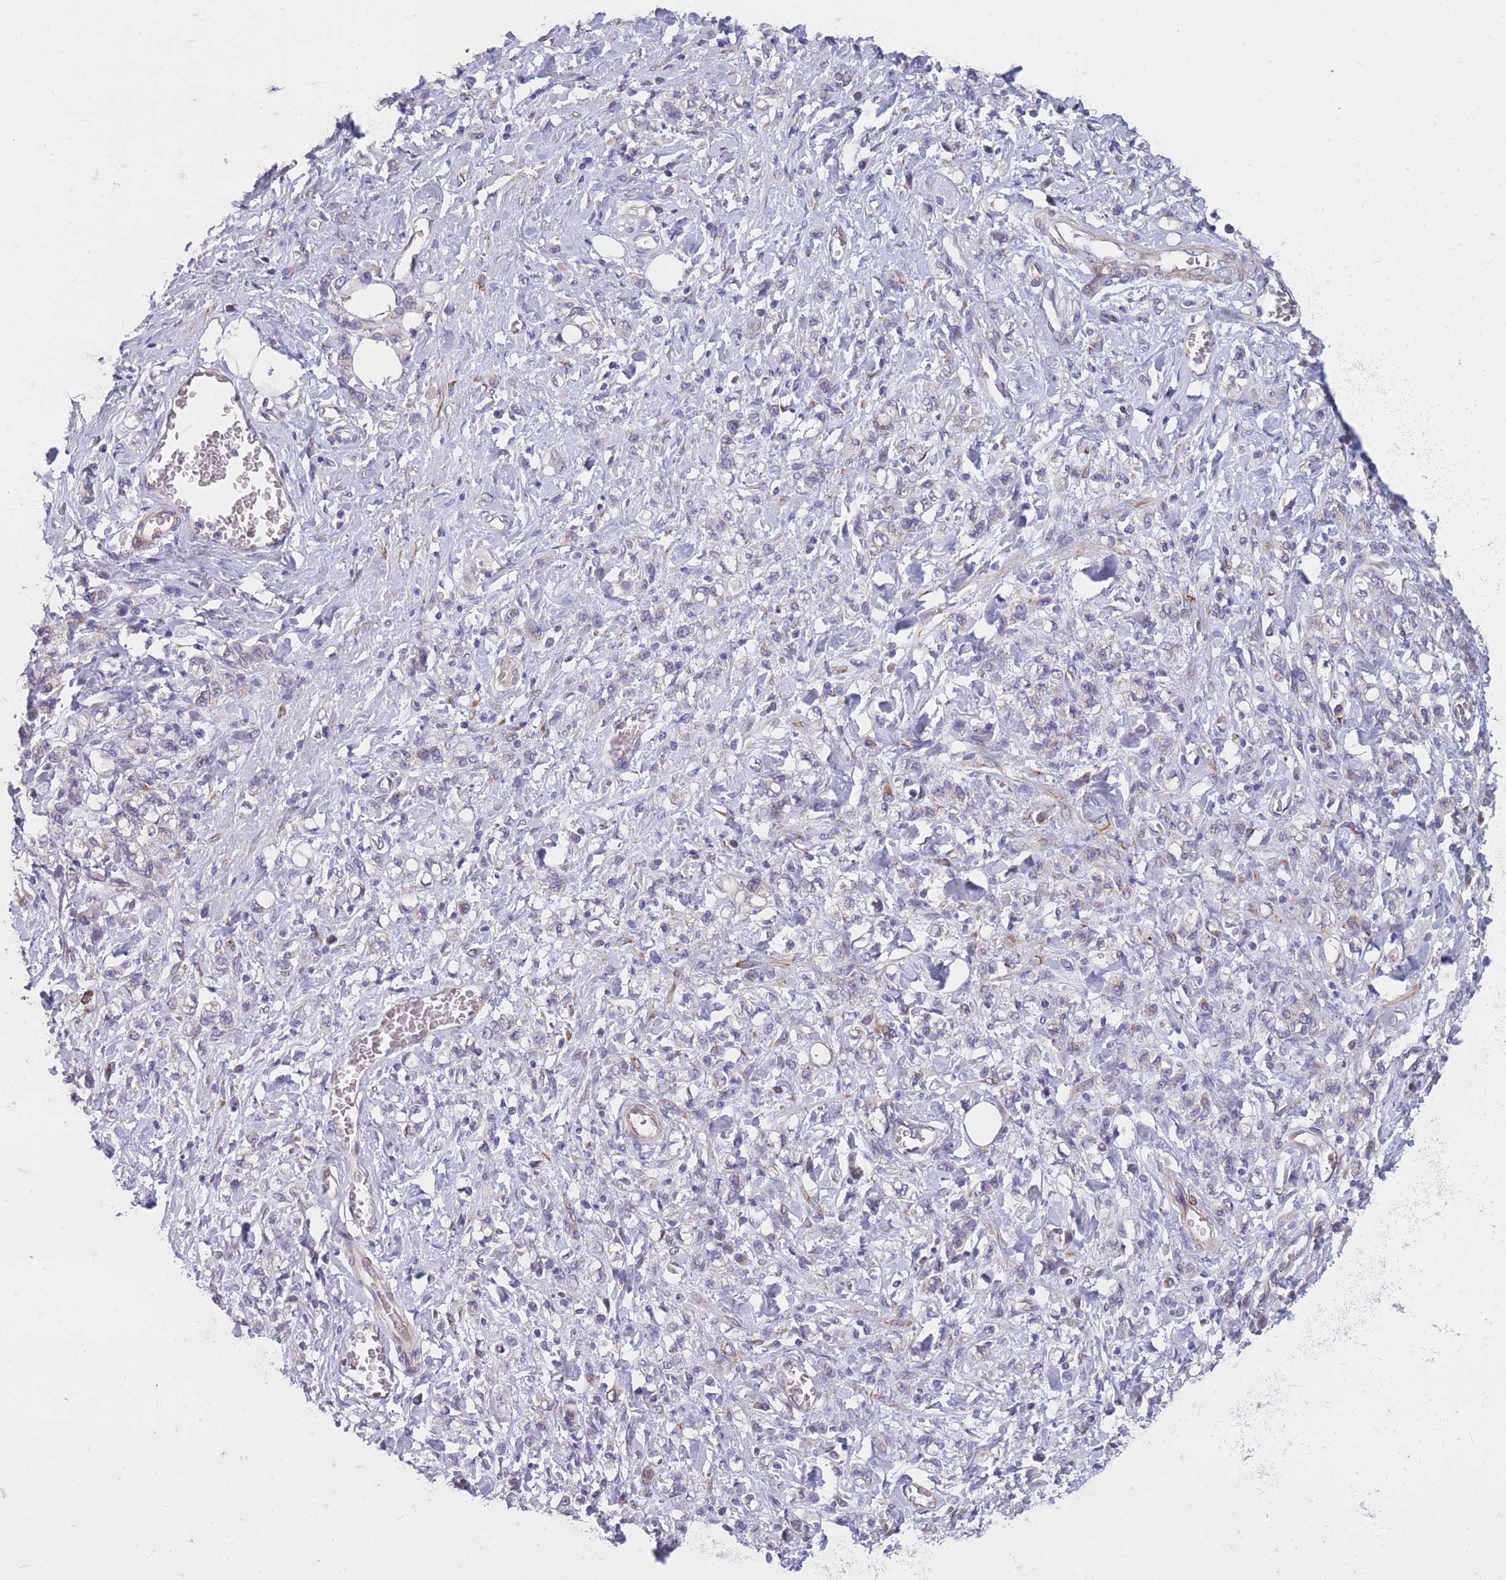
{"staining": {"intensity": "negative", "quantity": "none", "location": "none"}, "tissue": "stomach cancer", "cell_type": "Tumor cells", "image_type": "cancer", "snomed": [{"axis": "morphology", "description": "Adenocarcinoma, NOS"}, {"axis": "topography", "description": "Stomach"}], "caption": "Immunohistochemical staining of human adenocarcinoma (stomach) shows no significant expression in tumor cells.", "gene": "CCNQ", "patient": {"sex": "male", "age": 77}}